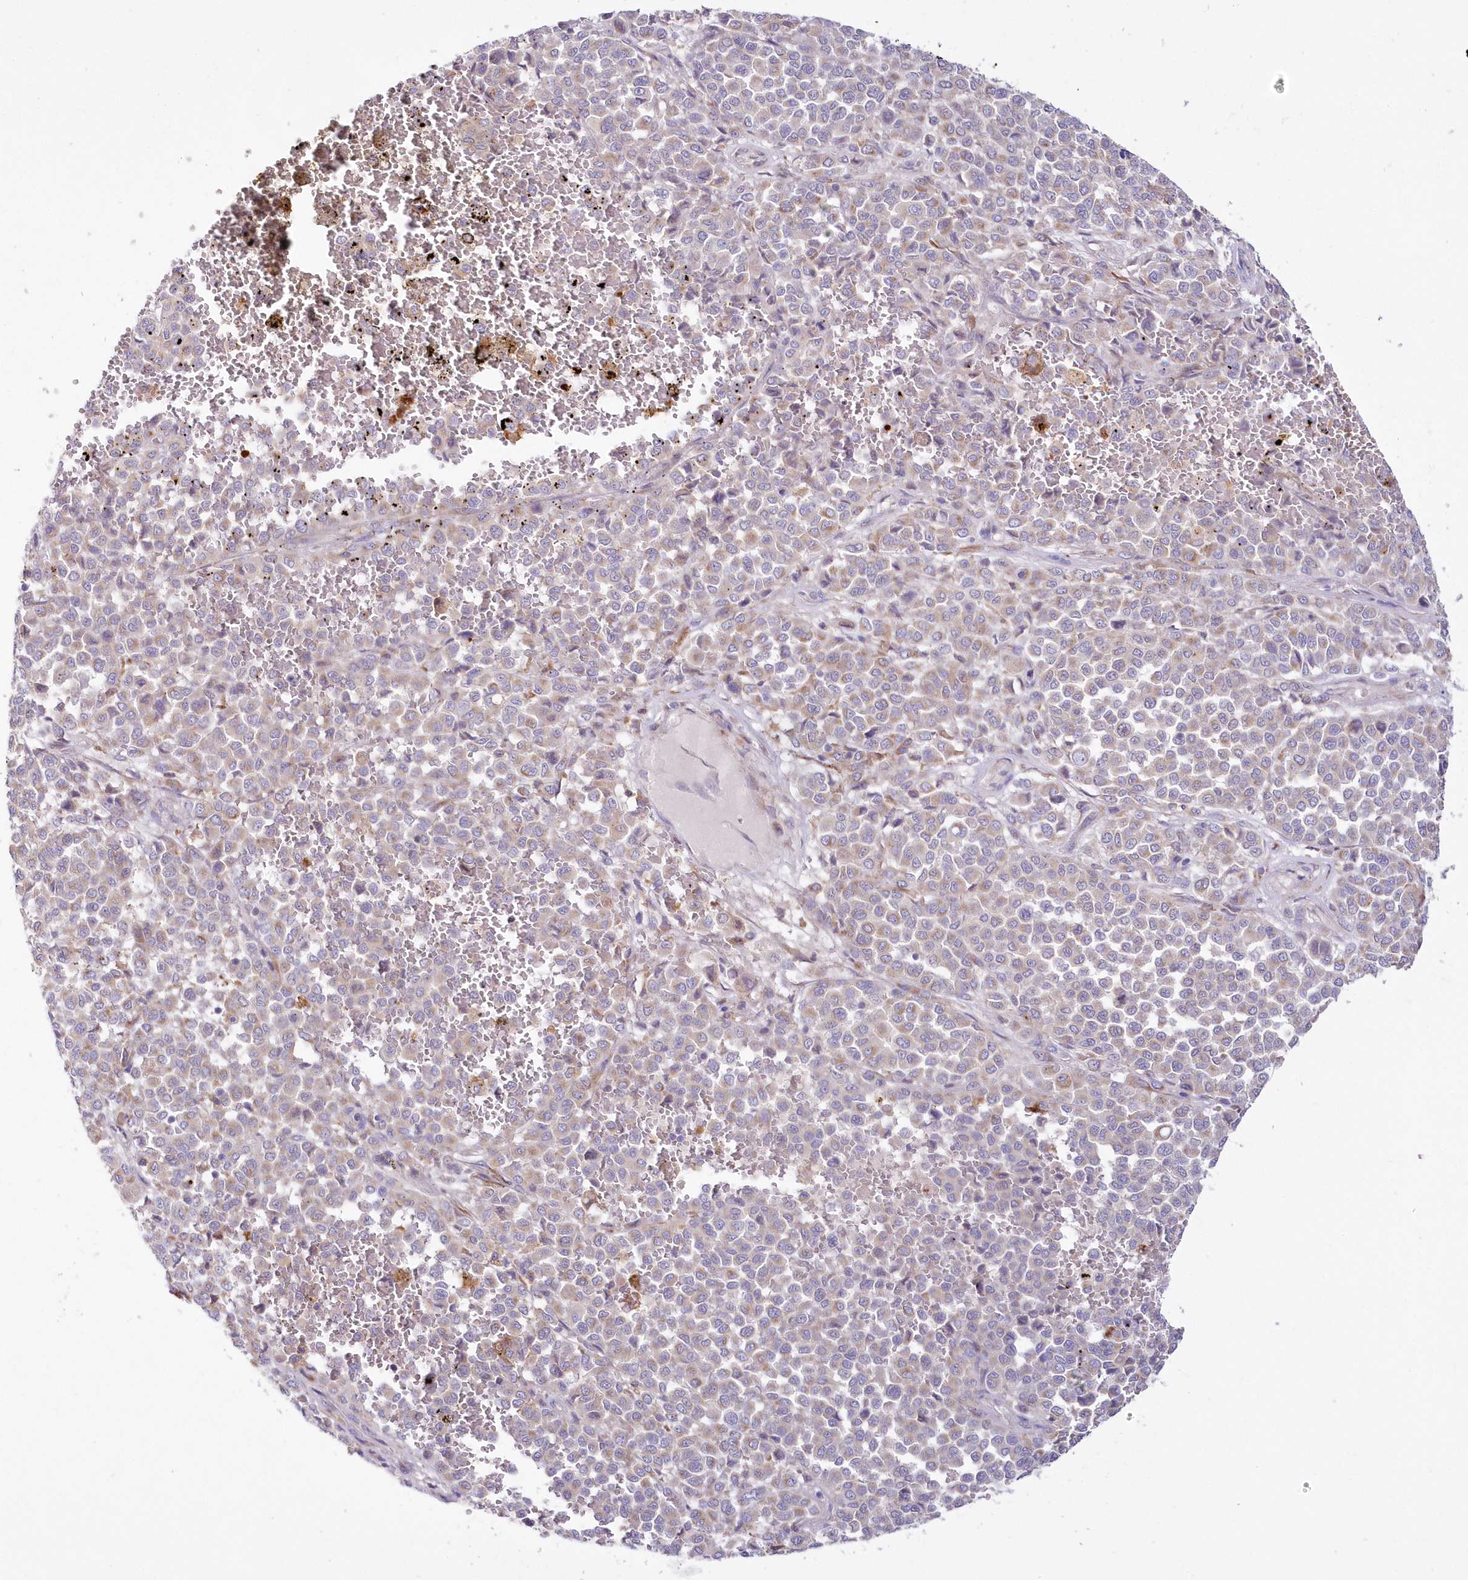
{"staining": {"intensity": "weak", "quantity": "25%-75%", "location": "cytoplasmic/membranous"}, "tissue": "melanoma", "cell_type": "Tumor cells", "image_type": "cancer", "snomed": [{"axis": "morphology", "description": "Malignant melanoma, Metastatic site"}, {"axis": "topography", "description": "Pancreas"}], "caption": "Melanoma was stained to show a protein in brown. There is low levels of weak cytoplasmic/membranous staining in about 25%-75% of tumor cells. Nuclei are stained in blue.", "gene": "ARFGEF3", "patient": {"sex": "female", "age": 30}}